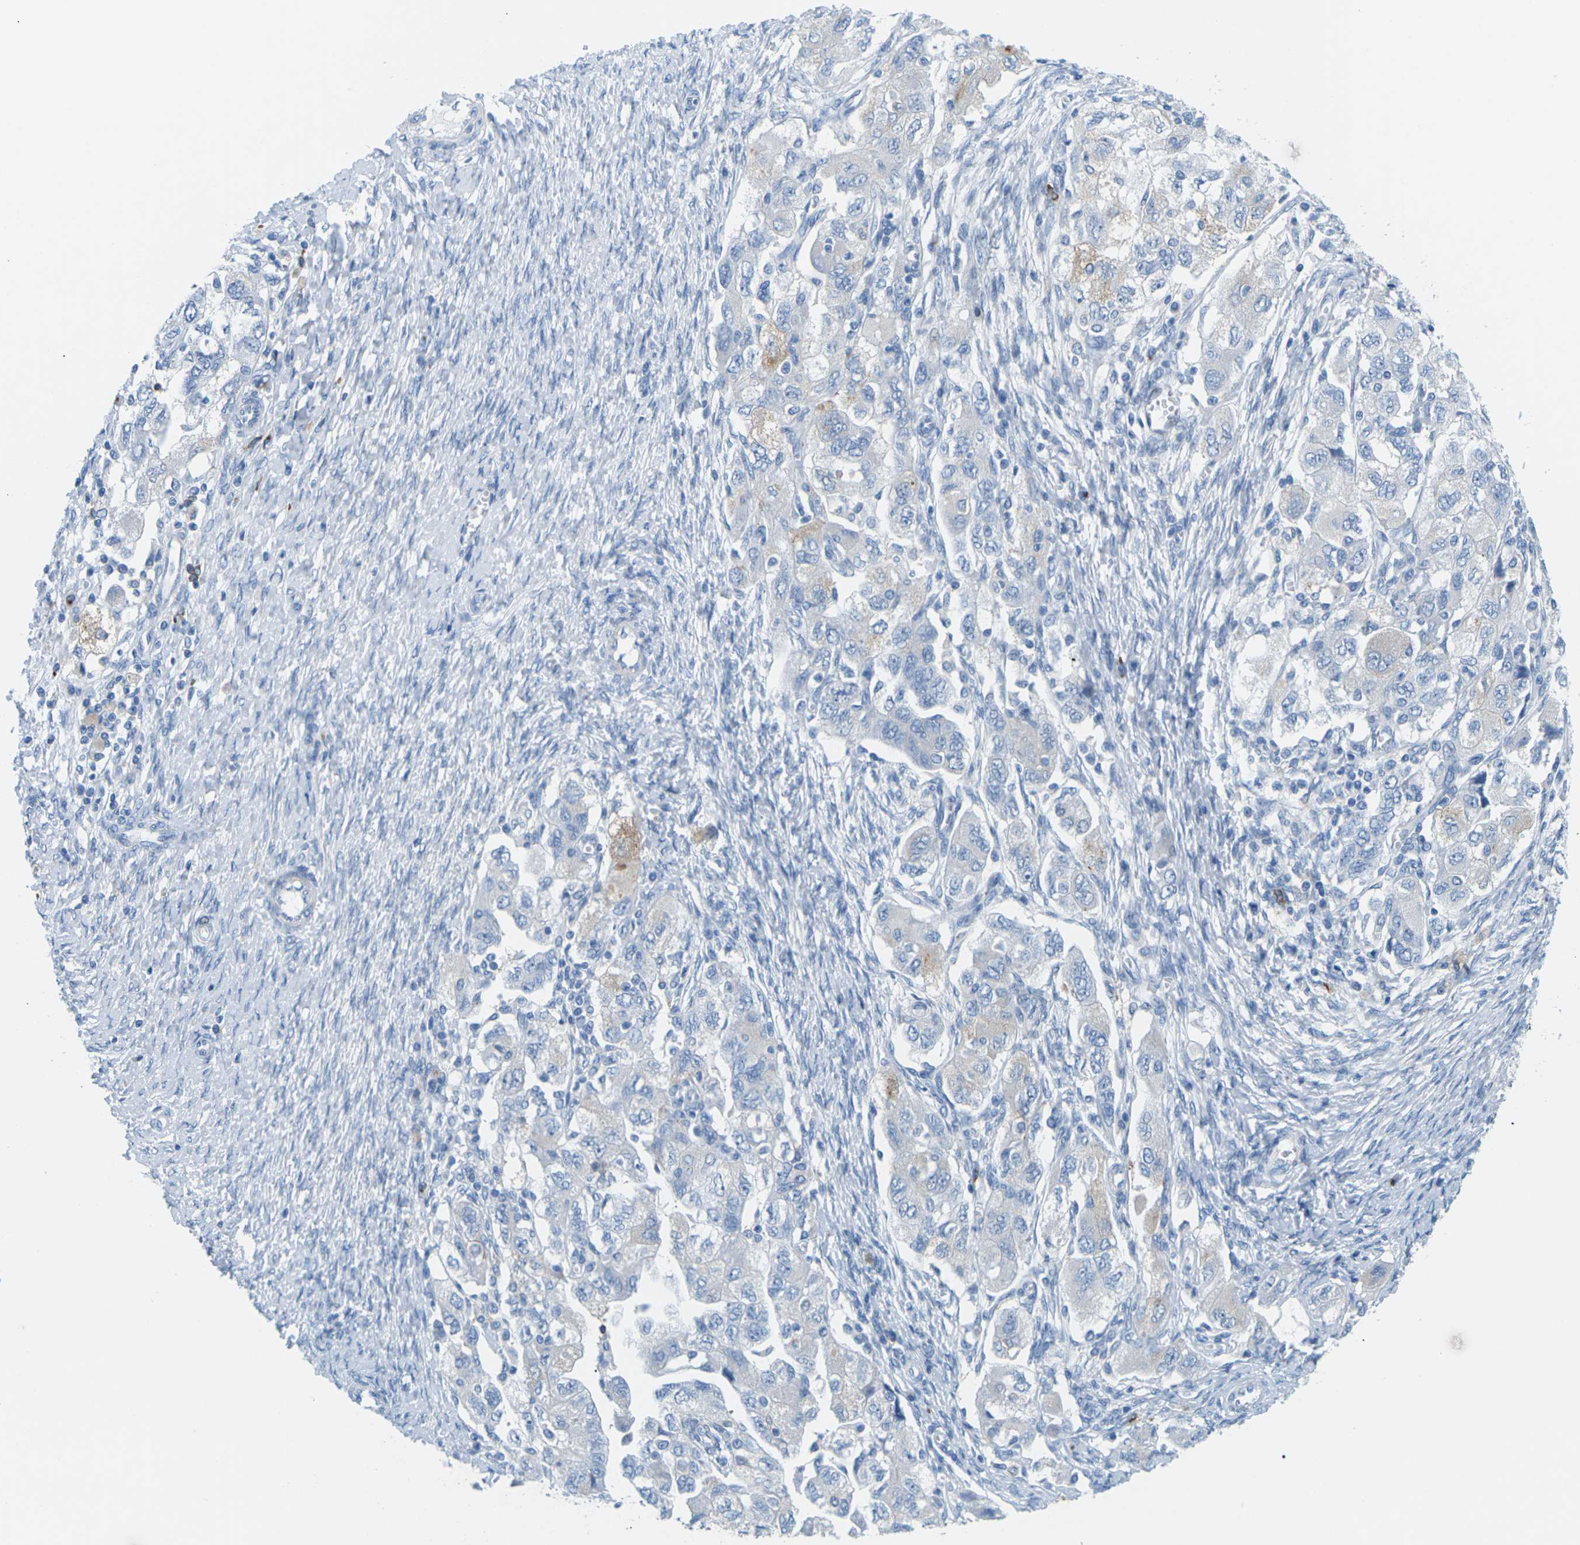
{"staining": {"intensity": "negative", "quantity": "none", "location": "none"}, "tissue": "ovarian cancer", "cell_type": "Tumor cells", "image_type": "cancer", "snomed": [{"axis": "morphology", "description": "Carcinoma, NOS"}, {"axis": "morphology", "description": "Cystadenocarcinoma, serous, NOS"}, {"axis": "topography", "description": "Ovary"}], "caption": "This is an IHC photomicrograph of human ovarian carcinoma. There is no positivity in tumor cells.", "gene": "SYNGR2", "patient": {"sex": "female", "age": 69}}